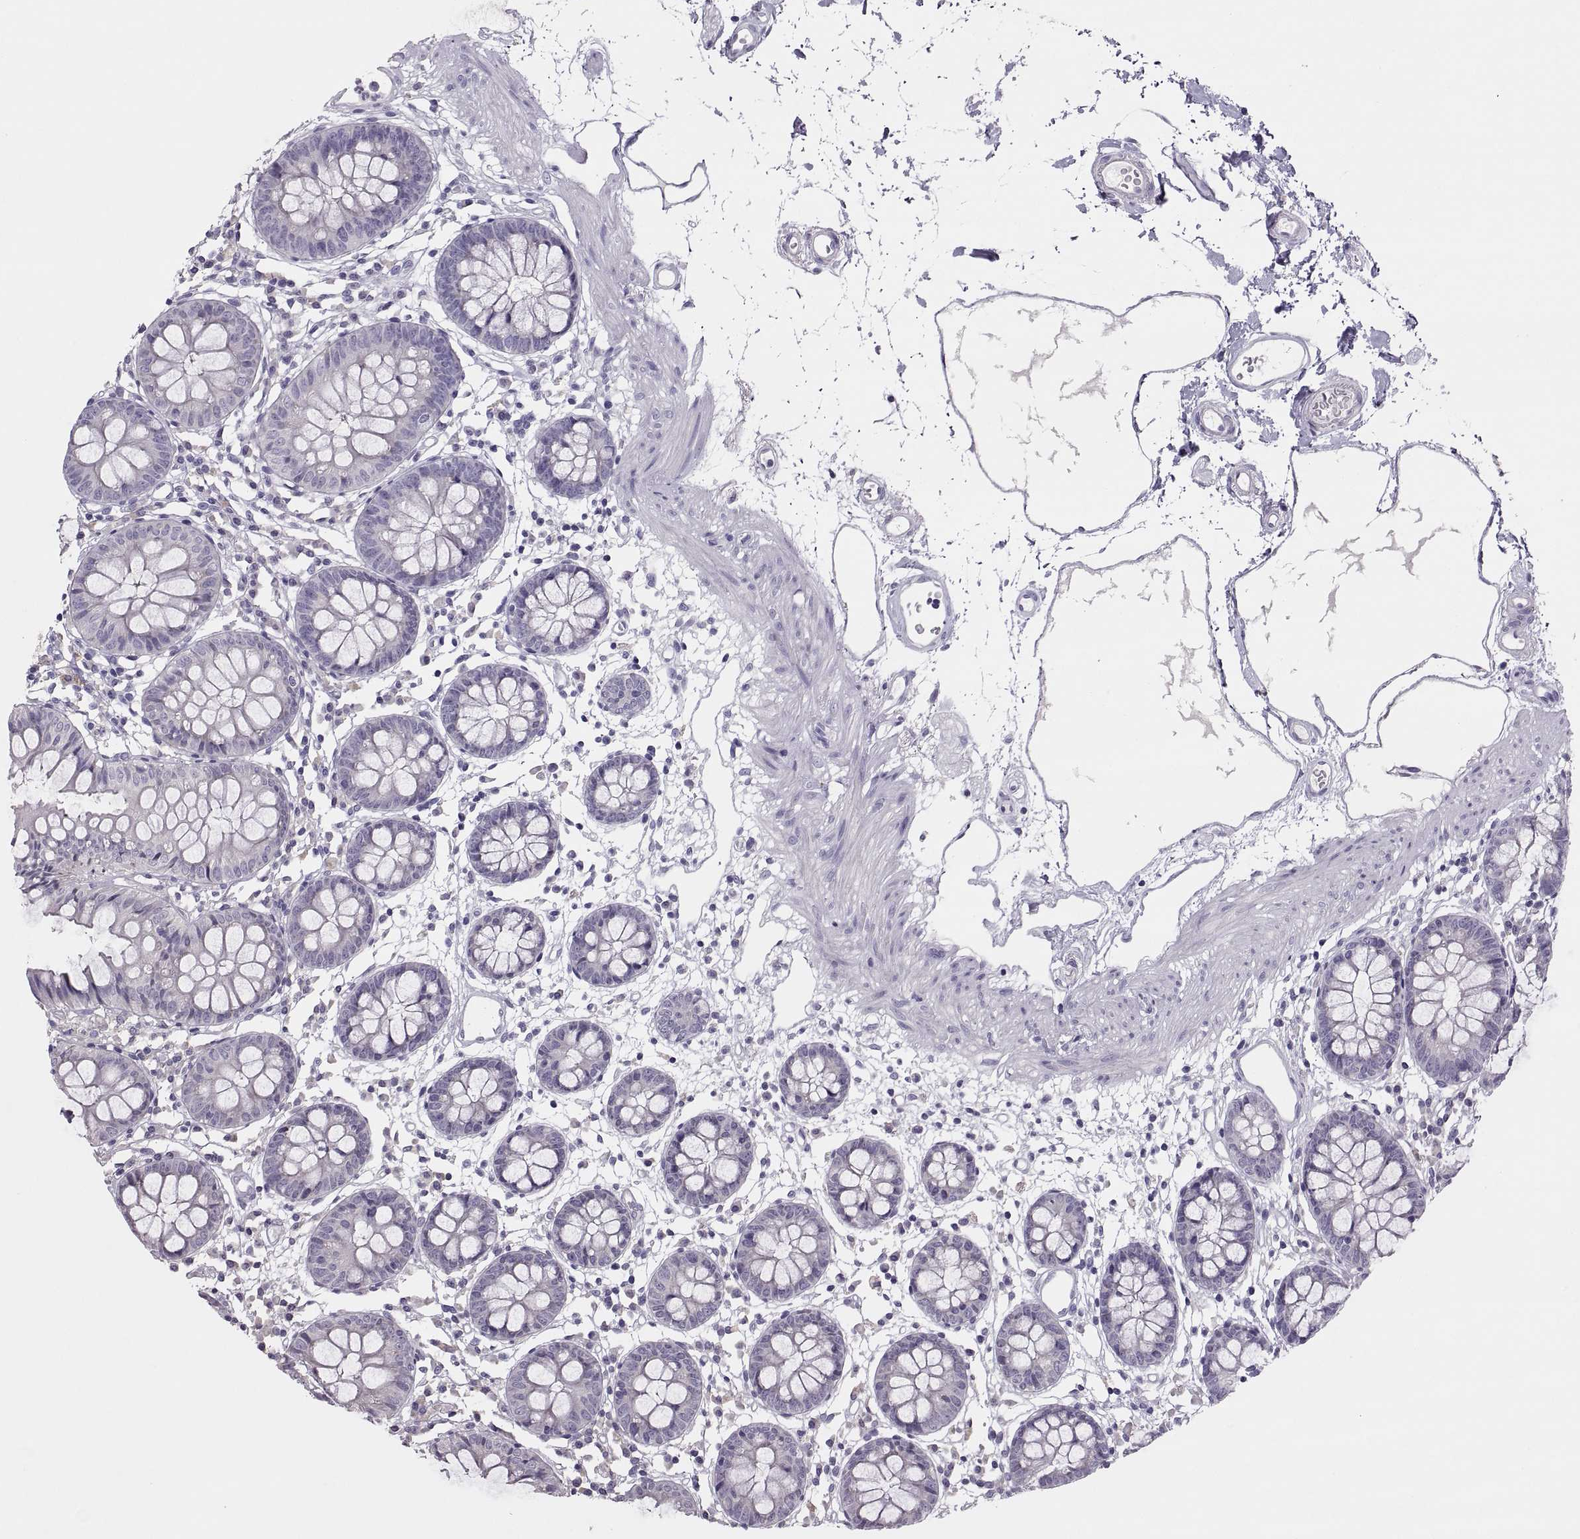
{"staining": {"intensity": "negative", "quantity": "none", "location": "none"}, "tissue": "colon", "cell_type": "Endothelial cells", "image_type": "normal", "snomed": [{"axis": "morphology", "description": "Normal tissue, NOS"}, {"axis": "topography", "description": "Colon"}], "caption": "DAB (3,3'-diaminobenzidine) immunohistochemical staining of benign human colon reveals no significant staining in endothelial cells.", "gene": "TBX19", "patient": {"sex": "female", "age": 84}}